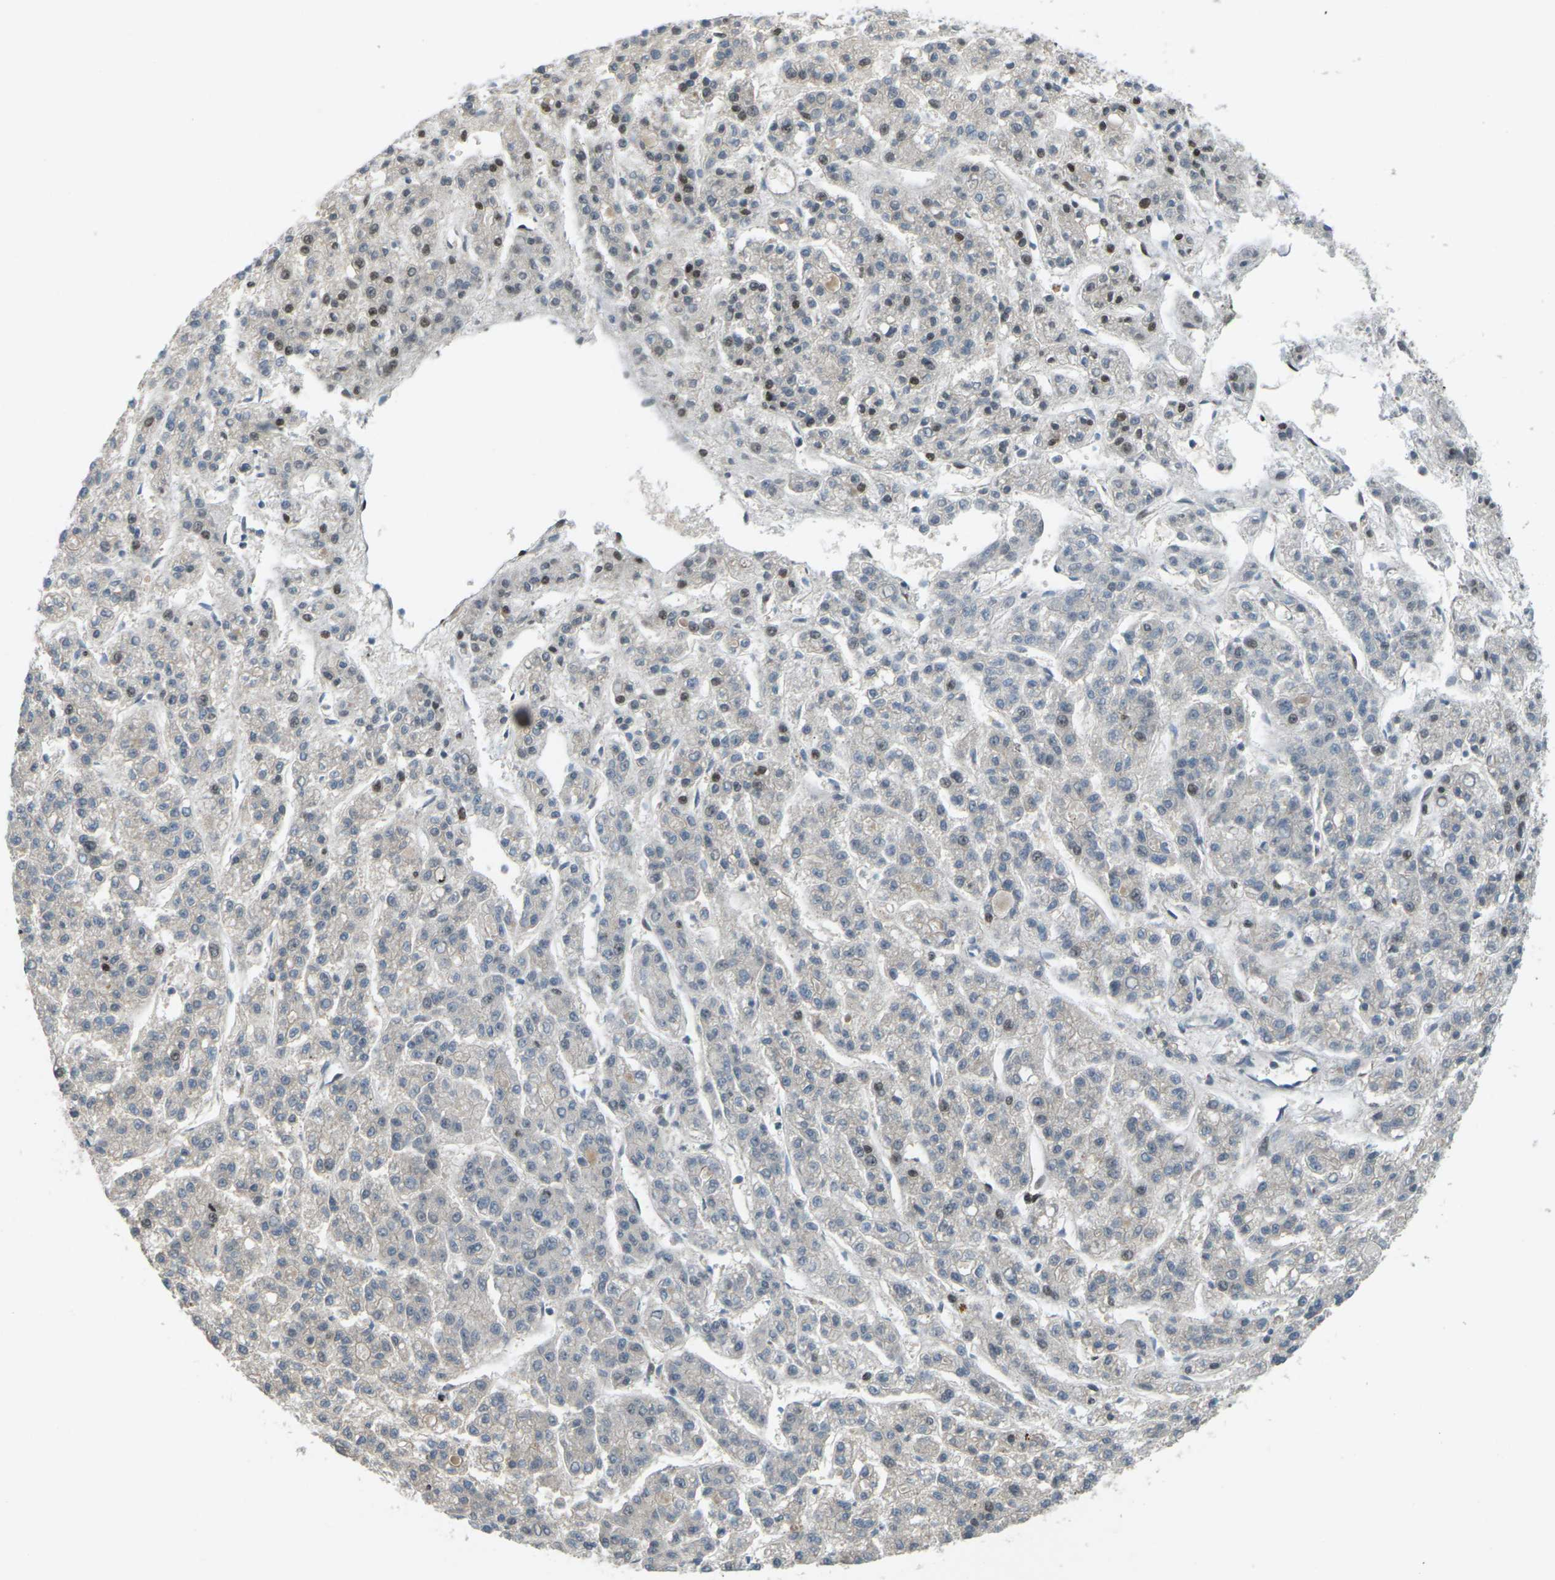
{"staining": {"intensity": "moderate", "quantity": "25%-75%", "location": "nuclear"}, "tissue": "liver cancer", "cell_type": "Tumor cells", "image_type": "cancer", "snomed": [{"axis": "morphology", "description": "Carcinoma, Hepatocellular, NOS"}, {"axis": "topography", "description": "Liver"}], "caption": "Protein analysis of hepatocellular carcinoma (liver) tissue reveals moderate nuclear staining in about 25%-75% of tumor cells.", "gene": "UBE2S", "patient": {"sex": "male", "age": 70}}